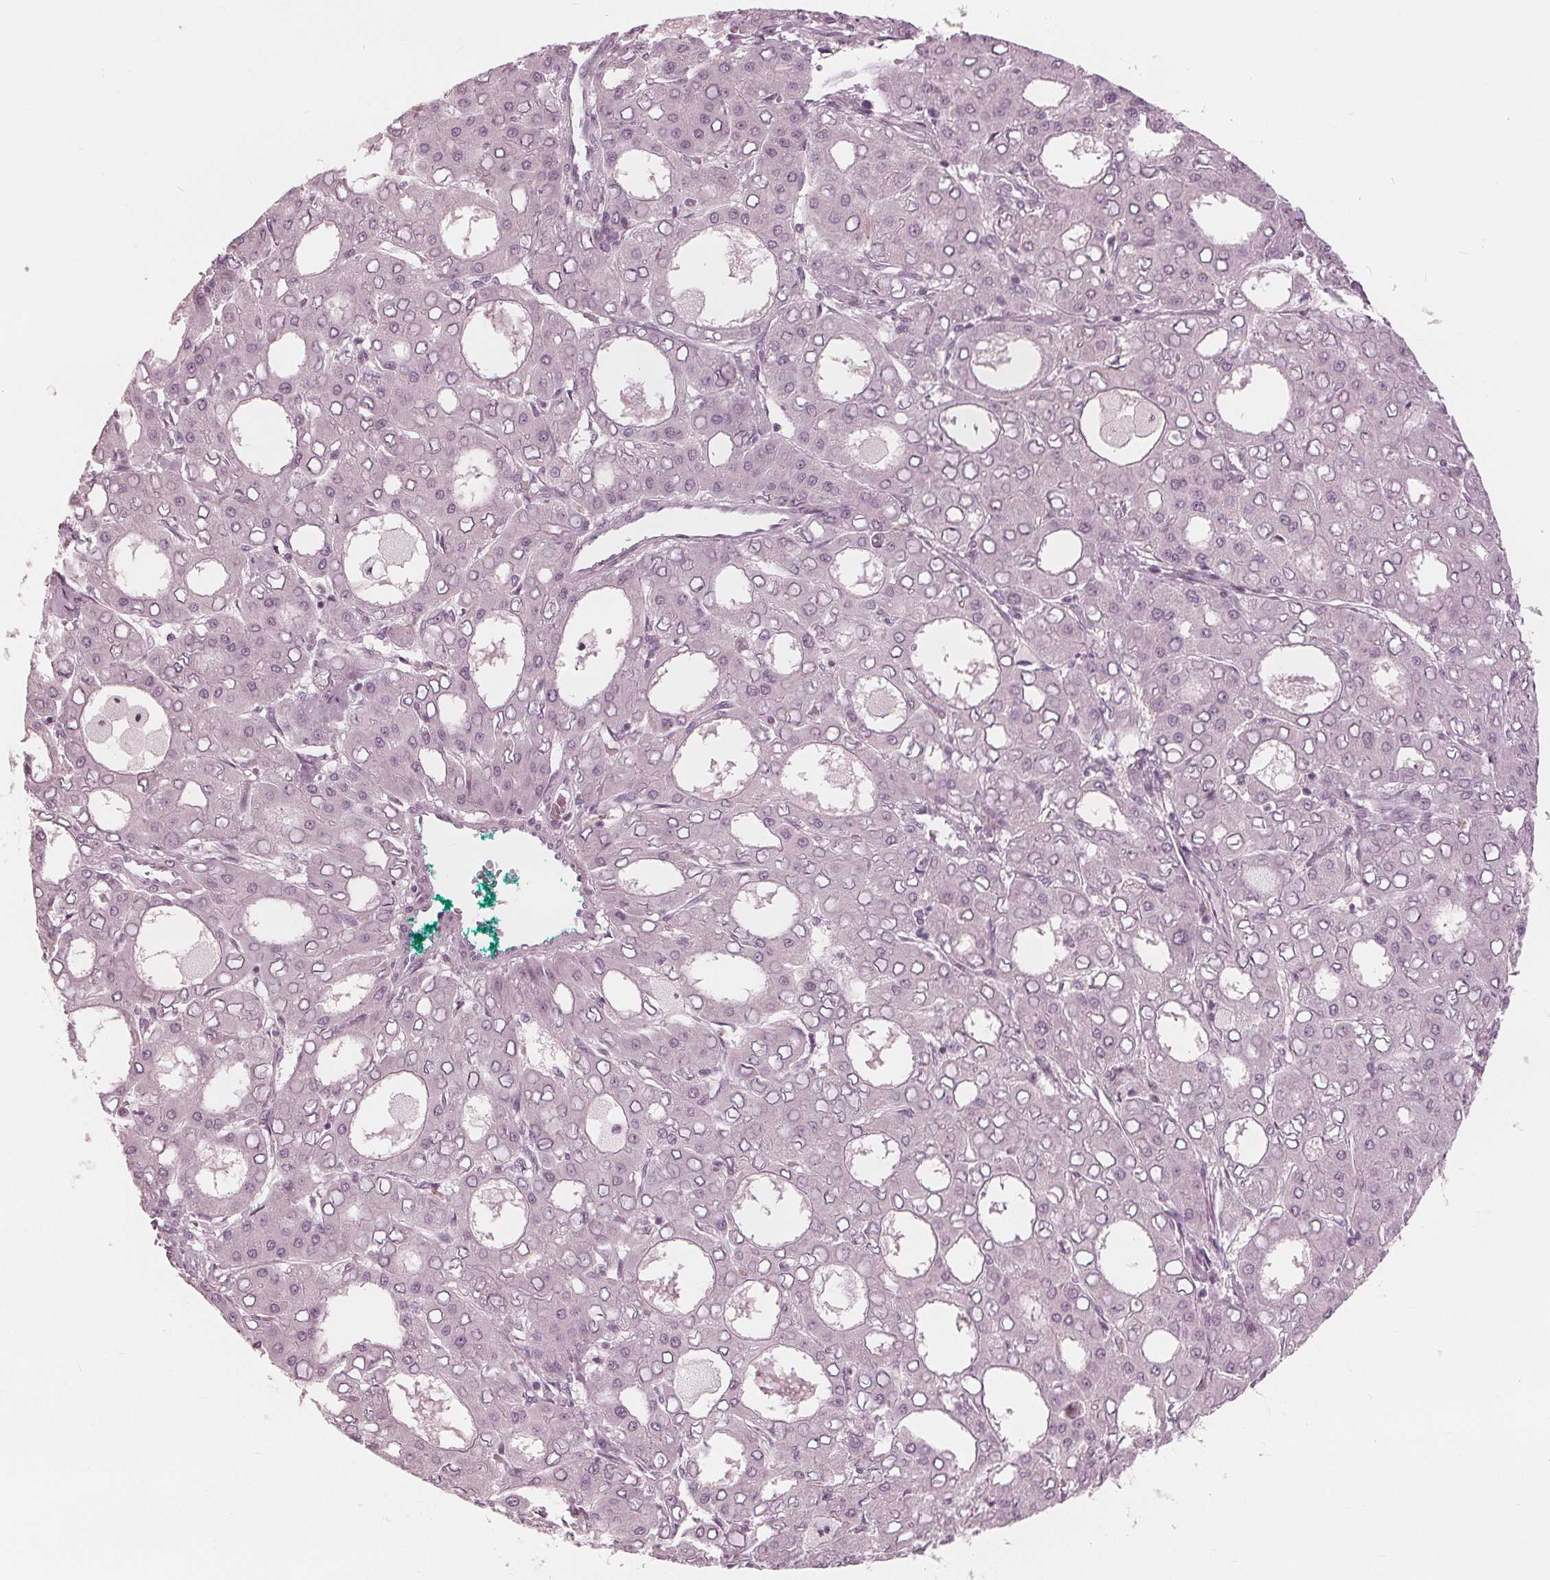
{"staining": {"intensity": "negative", "quantity": "none", "location": "none"}, "tissue": "liver cancer", "cell_type": "Tumor cells", "image_type": "cancer", "snomed": [{"axis": "morphology", "description": "Carcinoma, Hepatocellular, NOS"}, {"axis": "topography", "description": "Liver"}], "caption": "Tumor cells are negative for protein expression in human hepatocellular carcinoma (liver). (IHC, brightfield microscopy, high magnification).", "gene": "PAEP", "patient": {"sex": "male", "age": 65}}